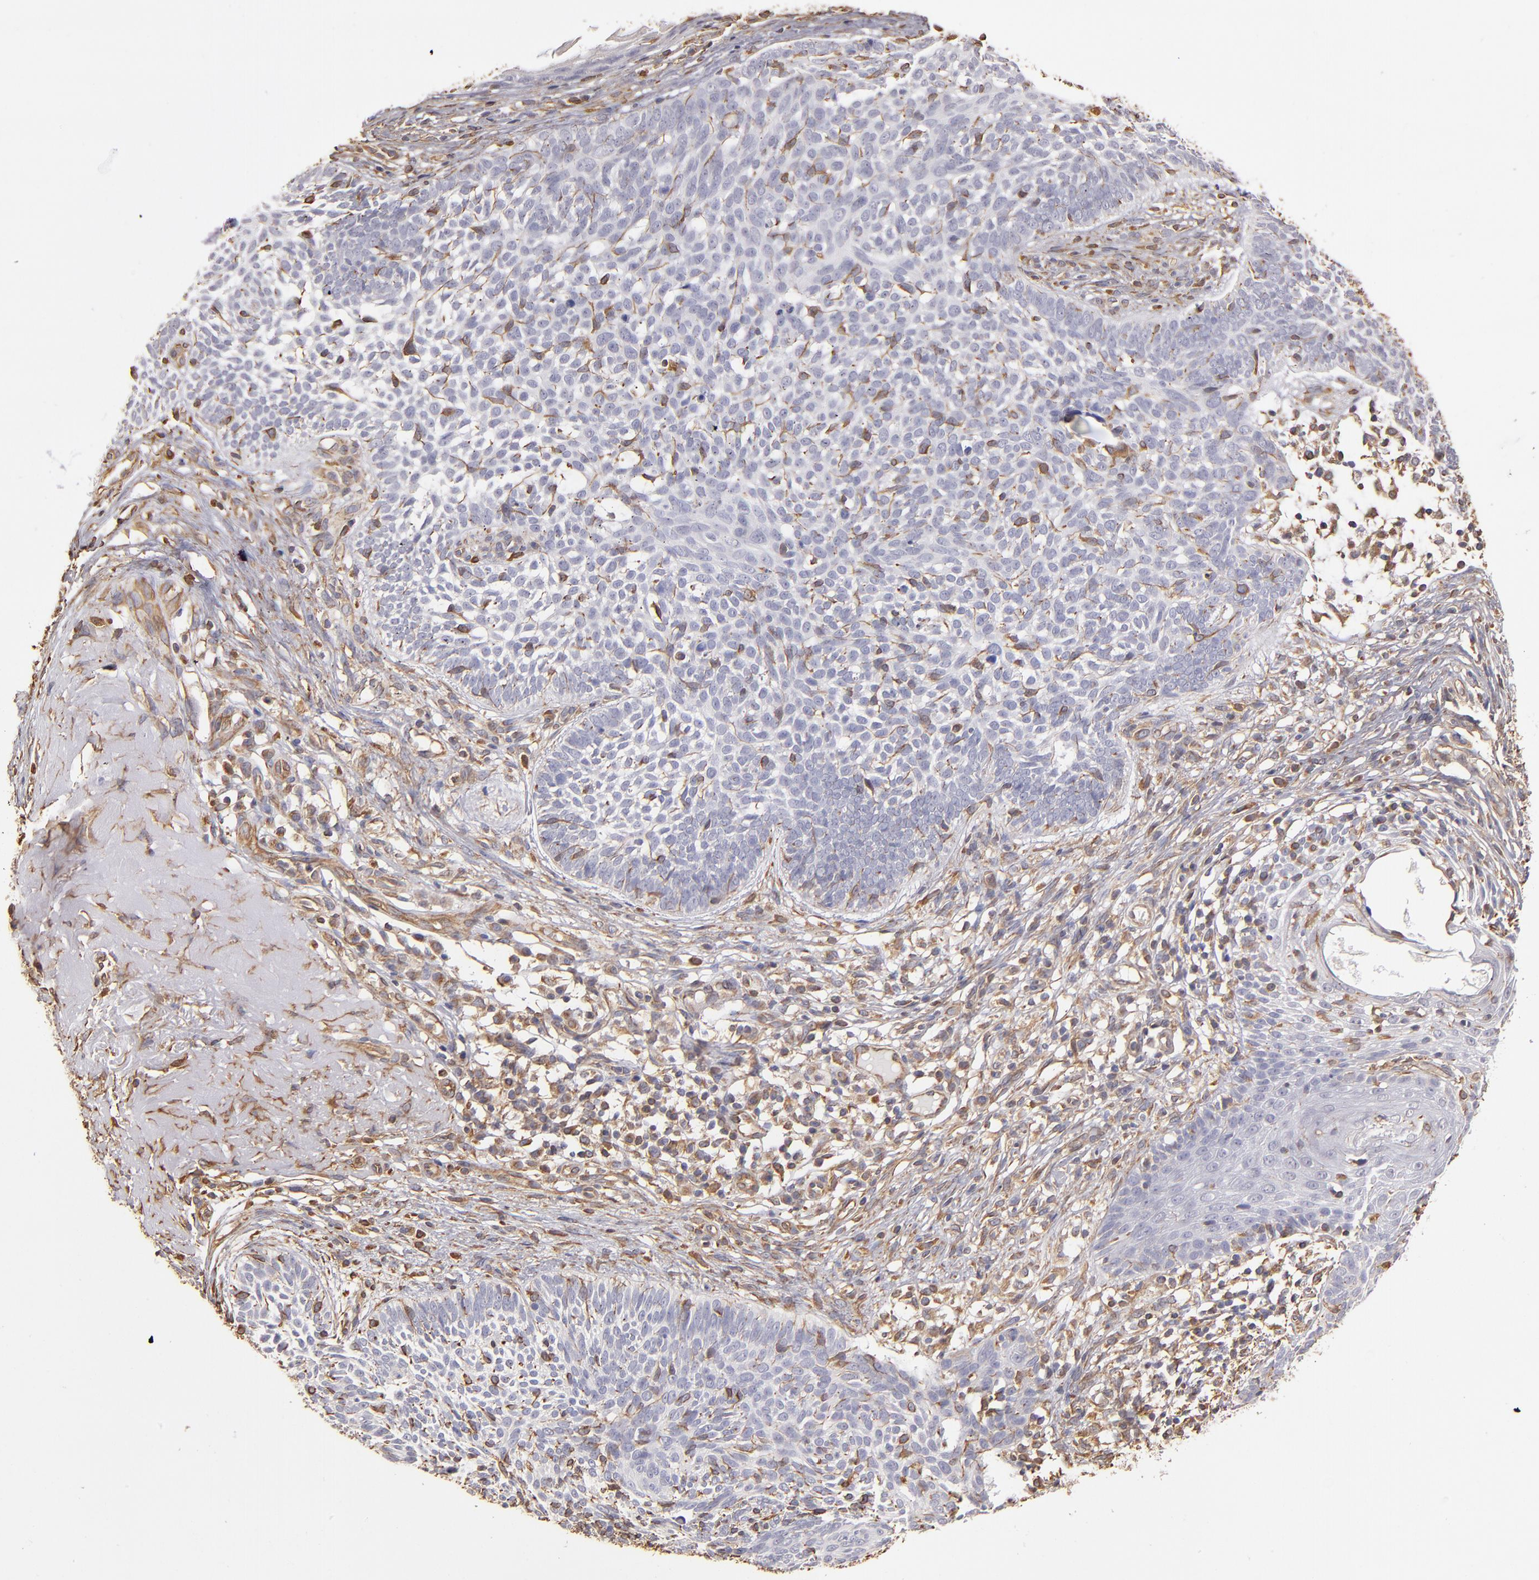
{"staining": {"intensity": "negative", "quantity": "none", "location": "none"}, "tissue": "skin cancer", "cell_type": "Tumor cells", "image_type": "cancer", "snomed": [{"axis": "morphology", "description": "Basal cell carcinoma"}, {"axis": "topography", "description": "Skin"}], "caption": "A high-resolution photomicrograph shows immunohistochemistry staining of skin cancer, which exhibits no significant staining in tumor cells.", "gene": "ABCC1", "patient": {"sex": "male", "age": 74}}